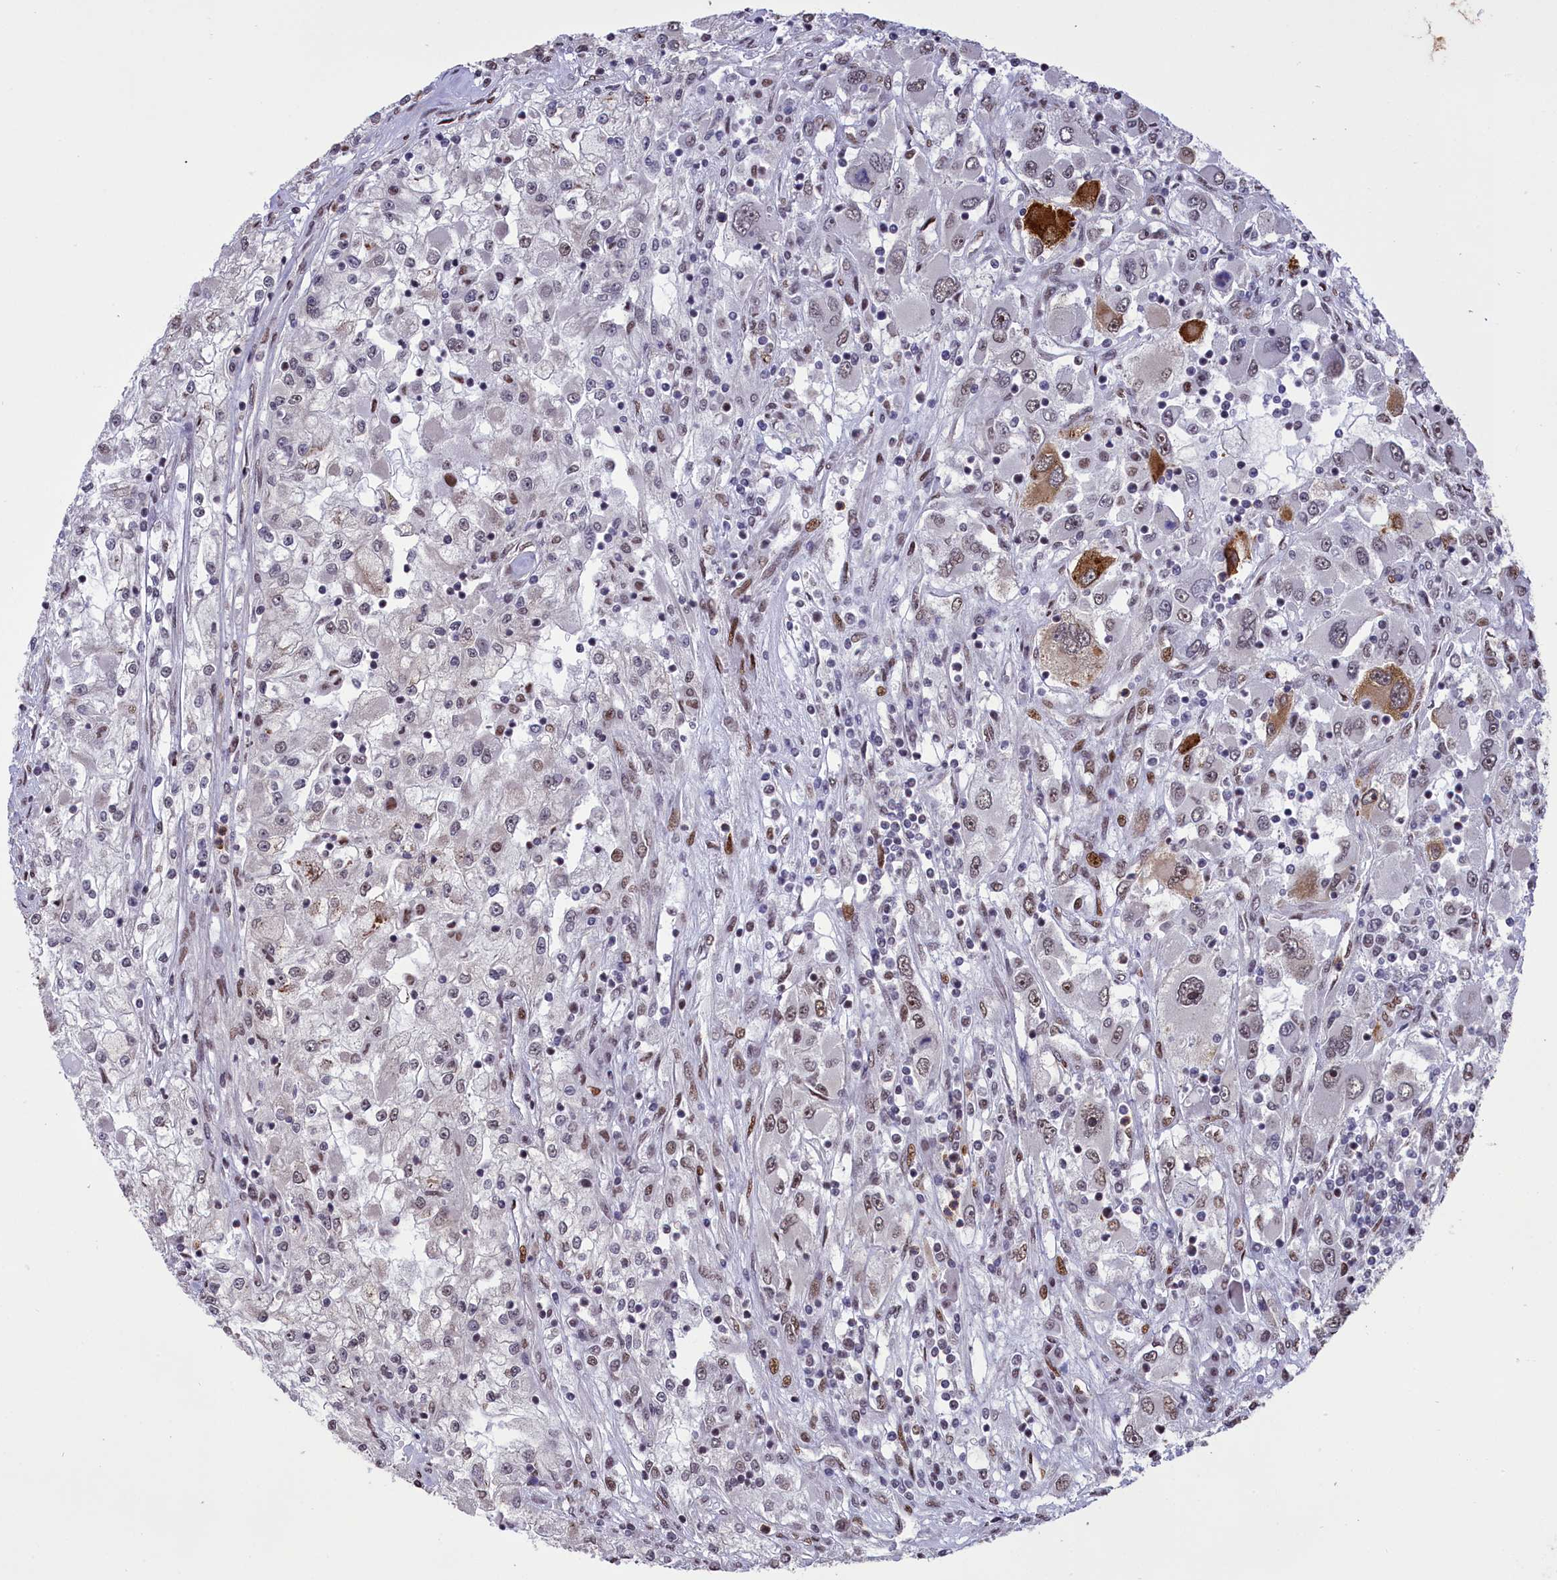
{"staining": {"intensity": "moderate", "quantity": "<25%", "location": "cytoplasmic/membranous,nuclear"}, "tissue": "renal cancer", "cell_type": "Tumor cells", "image_type": "cancer", "snomed": [{"axis": "morphology", "description": "Adenocarcinoma, NOS"}, {"axis": "topography", "description": "Kidney"}], "caption": "This image displays immunohistochemistry staining of renal cancer, with low moderate cytoplasmic/membranous and nuclear staining in approximately <25% of tumor cells.", "gene": "RELB", "patient": {"sex": "female", "age": 52}}